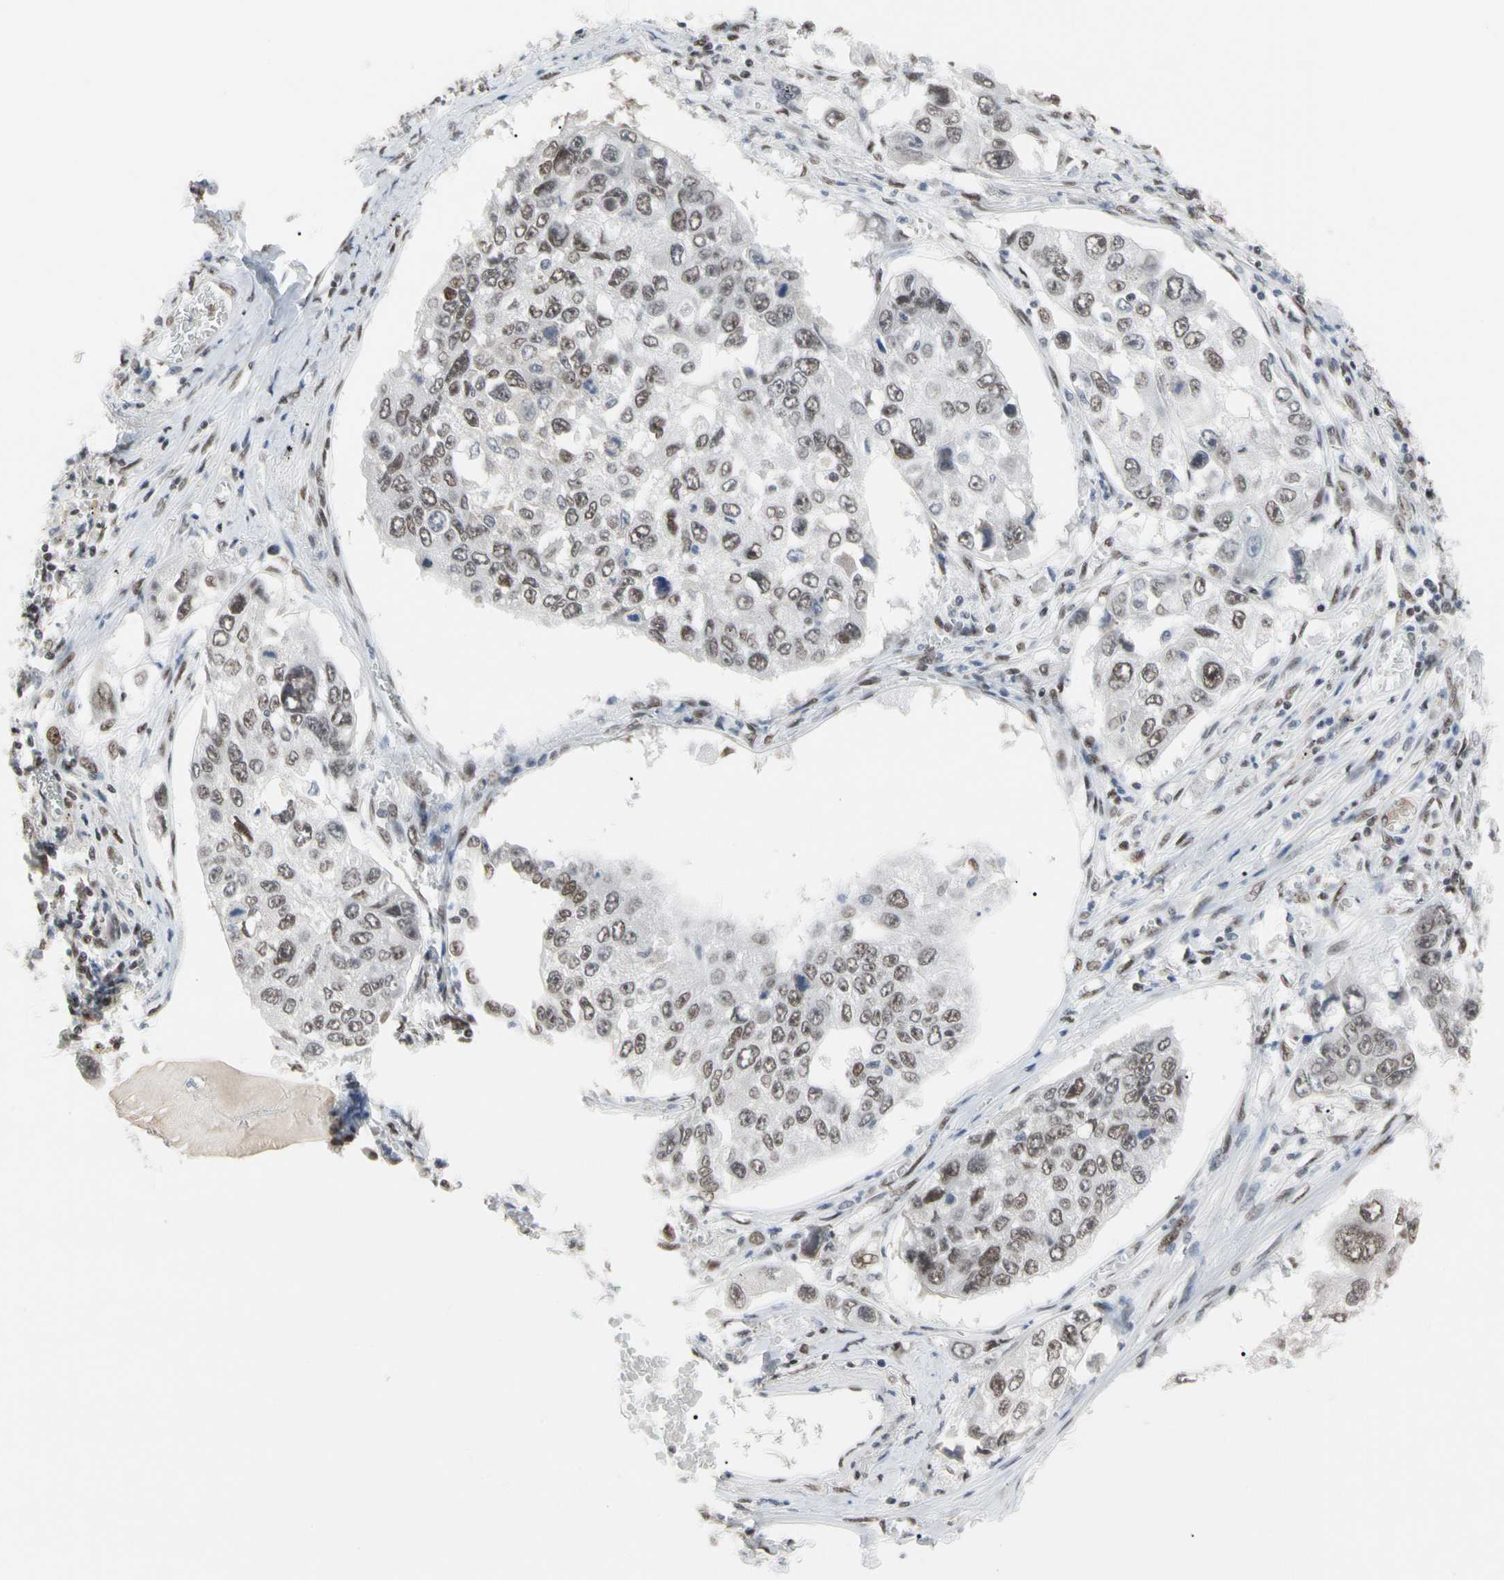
{"staining": {"intensity": "moderate", "quantity": ">75%", "location": "nuclear"}, "tissue": "lung cancer", "cell_type": "Tumor cells", "image_type": "cancer", "snomed": [{"axis": "morphology", "description": "Squamous cell carcinoma, NOS"}, {"axis": "topography", "description": "Lung"}], "caption": "Human lung cancer (squamous cell carcinoma) stained for a protein (brown) shows moderate nuclear positive positivity in approximately >75% of tumor cells.", "gene": "FAM98B", "patient": {"sex": "male", "age": 71}}